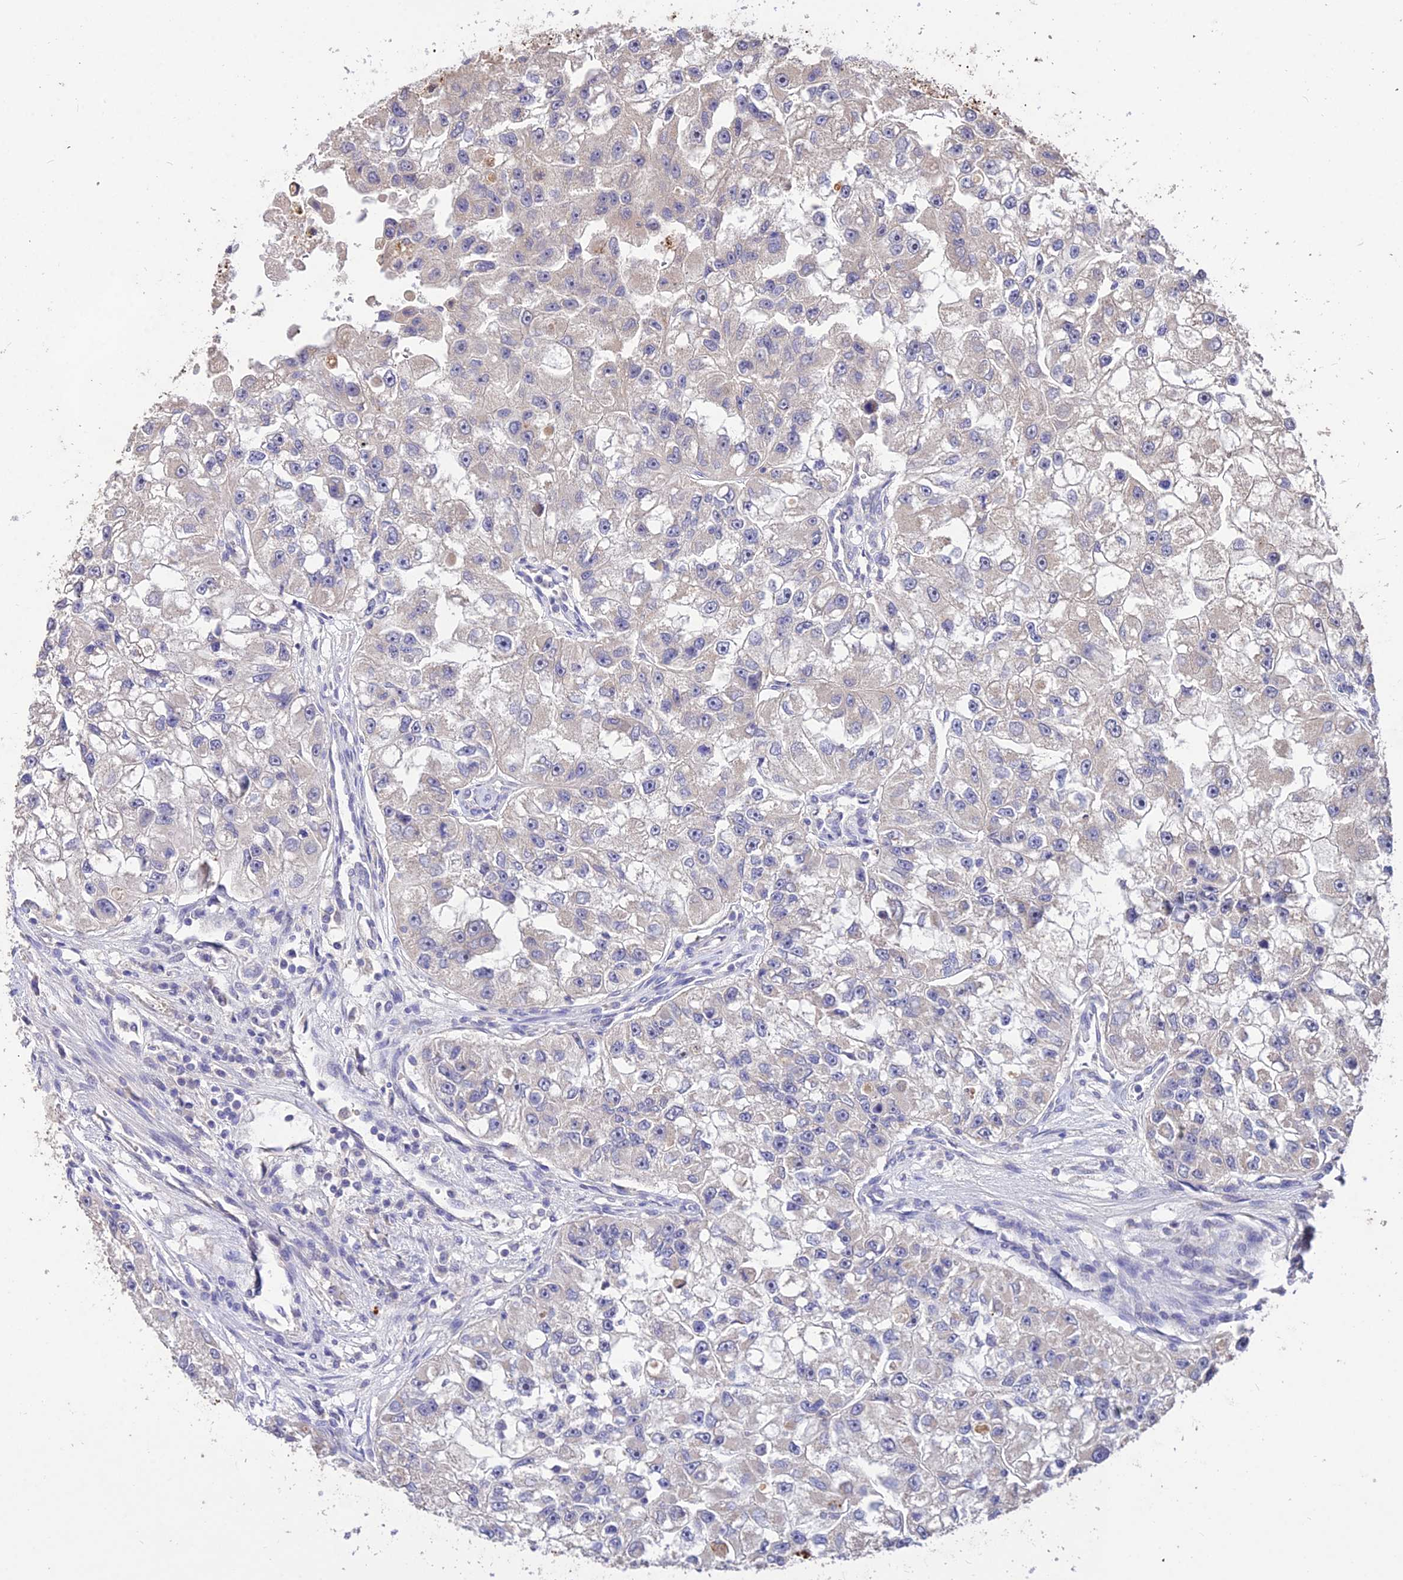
{"staining": {"intensity": "negative", "quantity": "none", "location": "none"}, "tissue": "renal cancer", "cell_type": "Tumor cells", "image_type": "cancer", "snomed": [{"axis": "morphology", "description": "Adenocarcinoma, NOS"}, {"axis": "topography", "description": "Kidney"}], "caption": "Immunohistochemistry micrograph of neoplastic tissue: human renal cancer stained with DAB (3,3'-diaminobenzidine) shows no significant protein expression in tumor cells. (DAB (3,3'-diaminobenzidine) immunohistochemistry with hematoxylin counter stain).", "gene": "SDHD", "patient": {"sex": "male", "age": 63}}